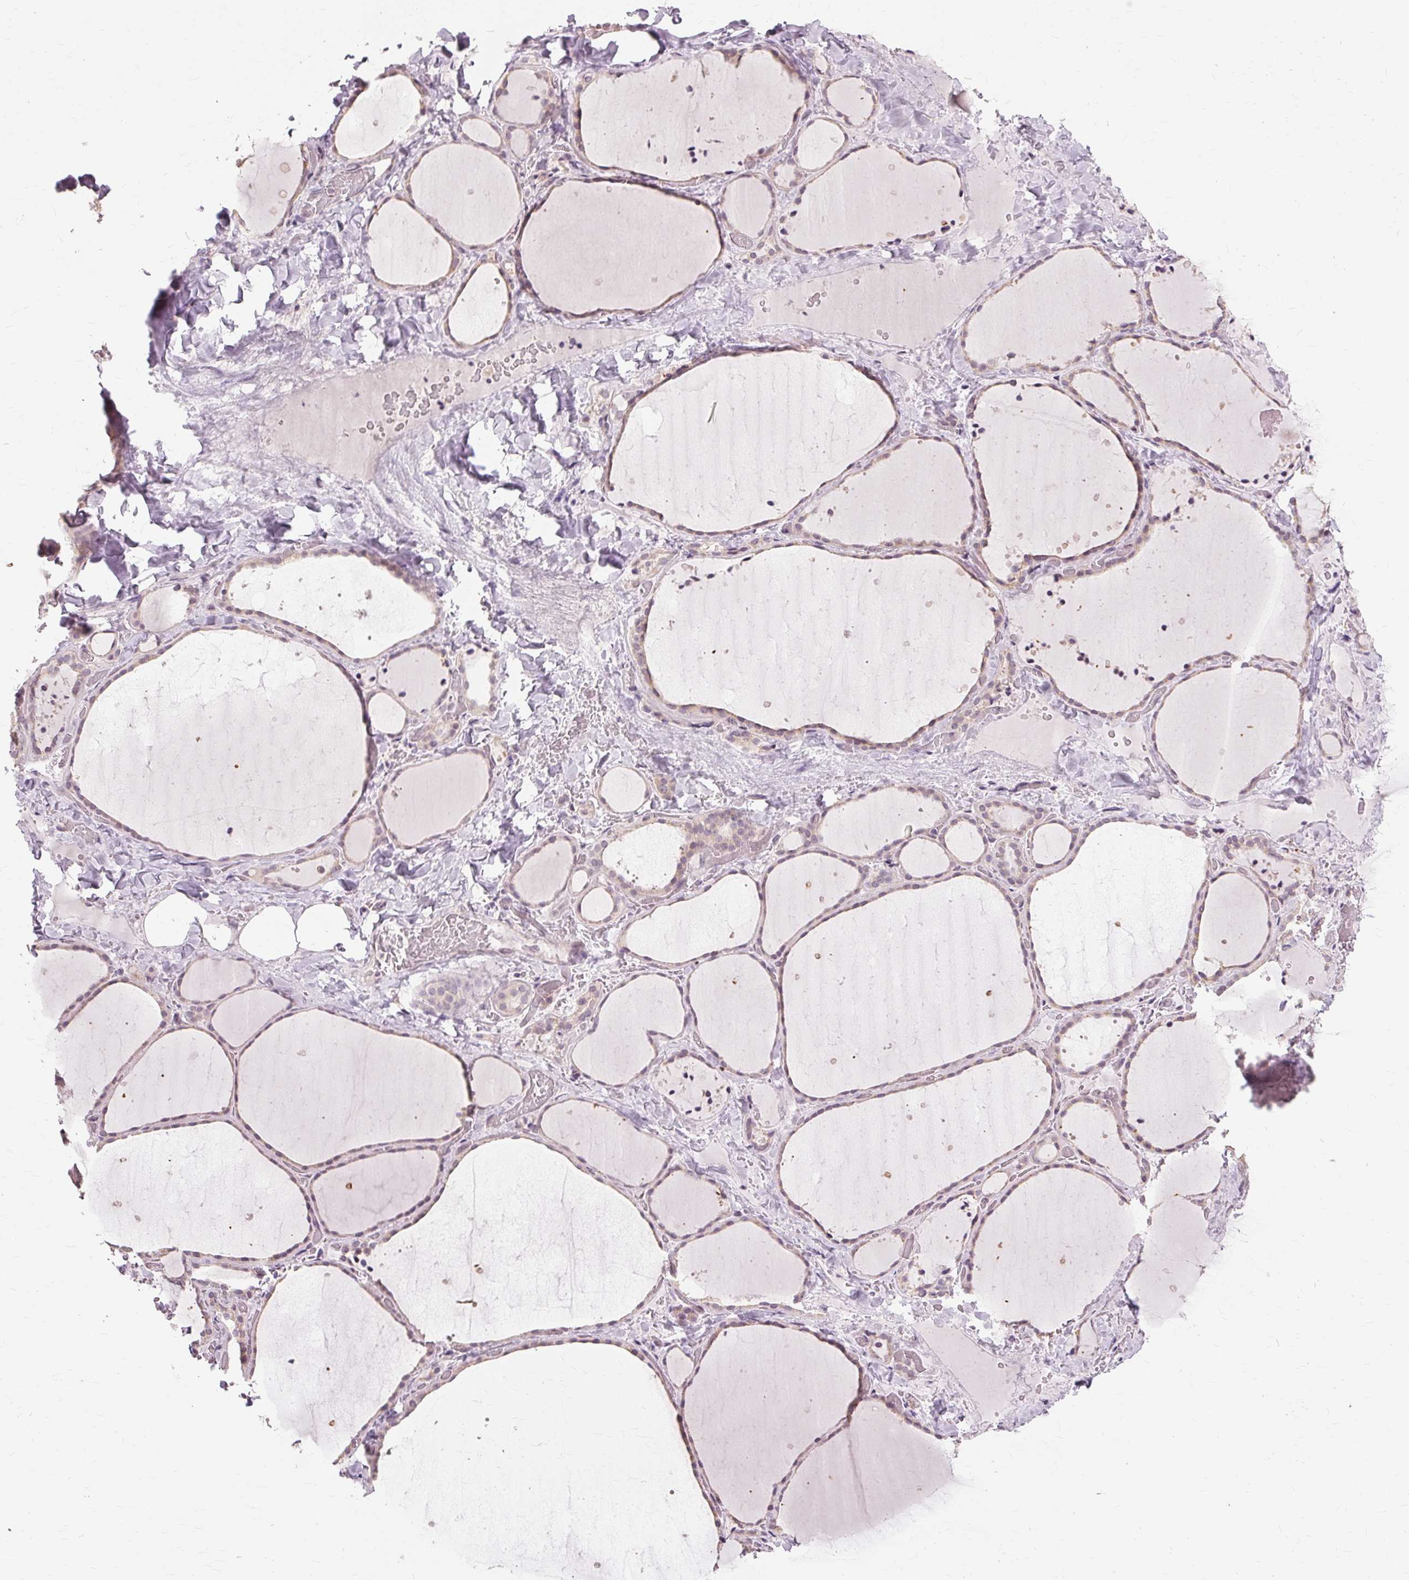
{"staining": {"intensity": "weak", "quantity": "<25%", "location": "cytoplasmic/membranous"}, "tissue": "thyroid gland", "cell_type": "Glandular cells", "image_type": "normal", "snomed": [{"axis": "morphology", "description": "Normal tissue, NOS"}, {"axis": "topography", "description": "Thyroid gland"}], "caption": "IHC of benign thyroid gland exhibits no staining in glandular cells. (Brightfield microscopy of DAB immunohistochemistry (IHC) at high magnification).", "gene": "SIGLEC6", "patient": {"sex": "female", "age": 36}}